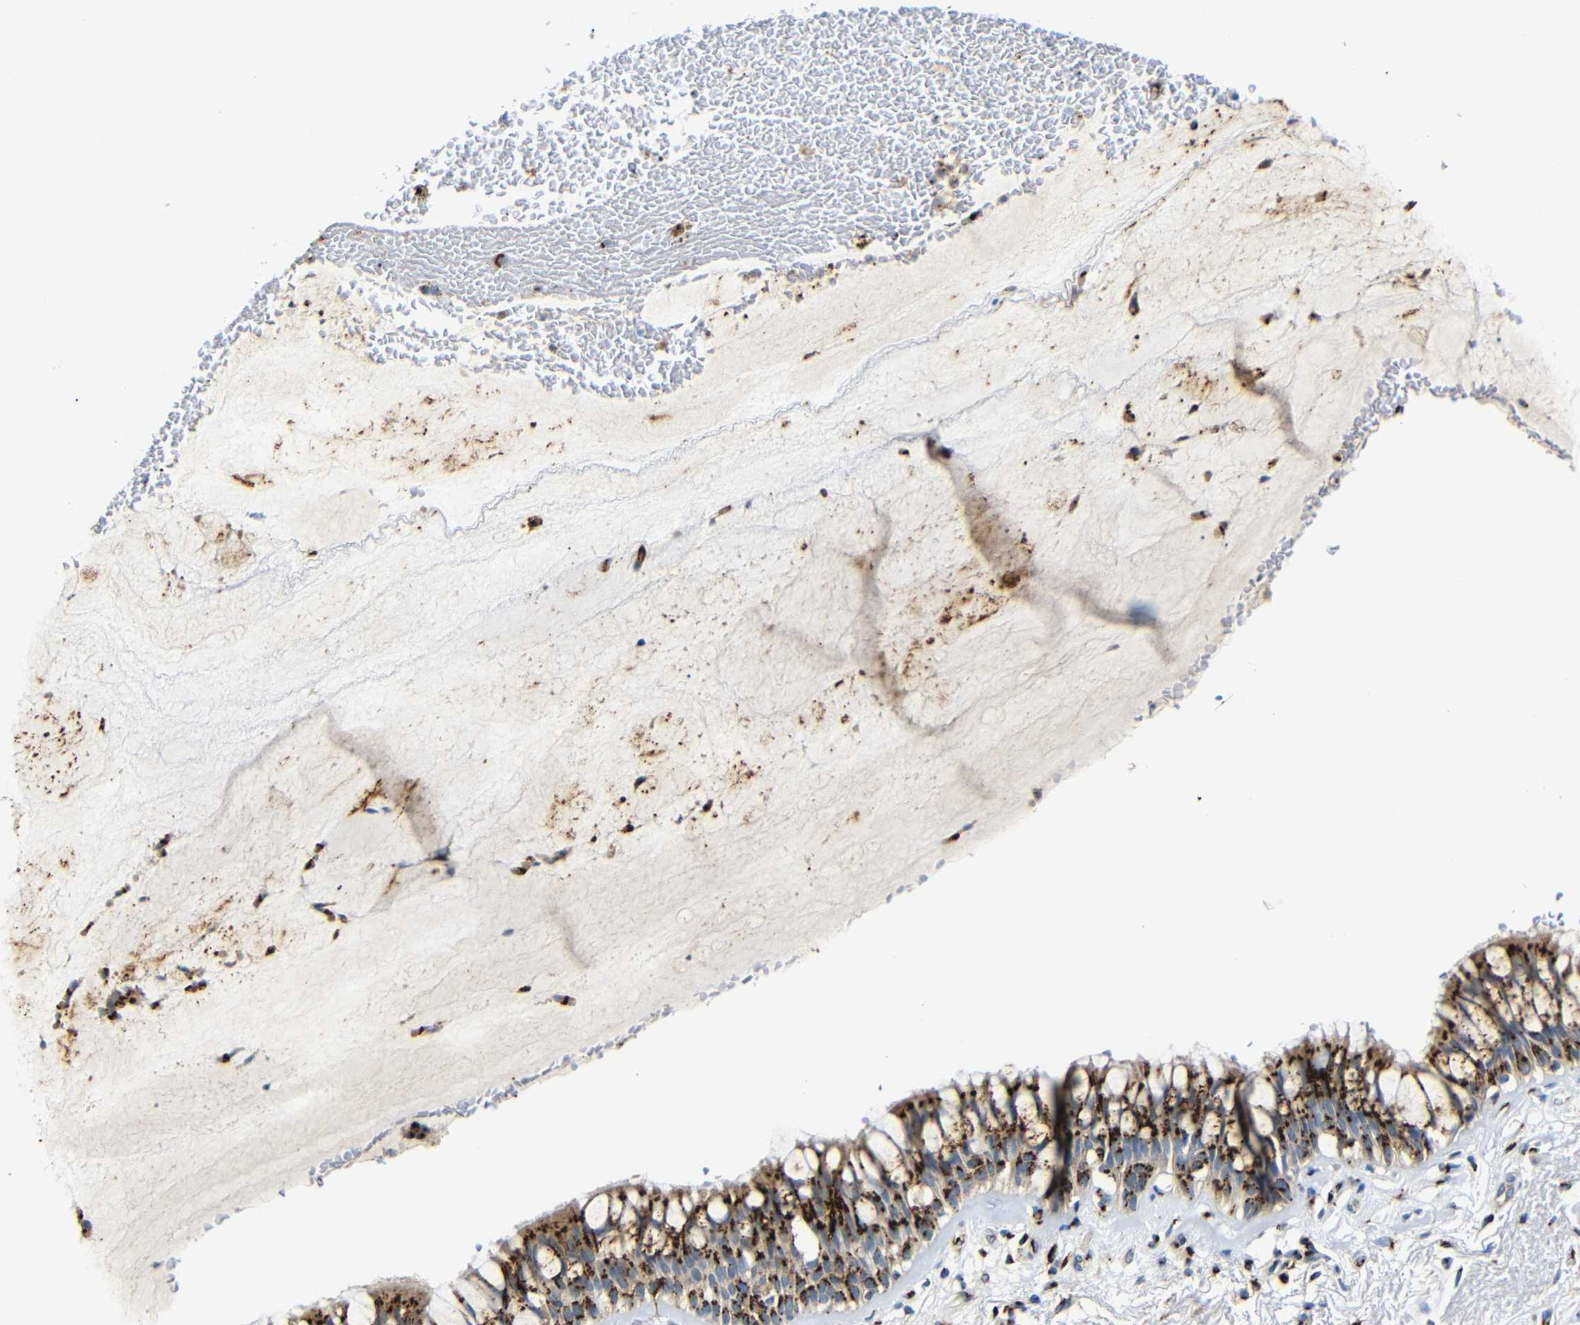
{"staining": {"intensity": "strong", "quantity": ">75%", "location": "cytoplasmic/membranous"}, "tissue": "bronchus", "cell_type": "Respiratory epithelial cells", "image_type": "normal", "snomed": [{"axis": "morphology", "description": "Normal tissue, NOS"}, {"axis": "topography", "description": "Bronchus"}], "caption": "Immunohistochemistry (IHC) of unremarkable bronchus demonstrates high levels of strong cytoplasmic/membranous staining in approximately >75% of respiratory epithelial cells.", "gene": "TGOLN2", "patient": {"sex": "male", "age": 66}}